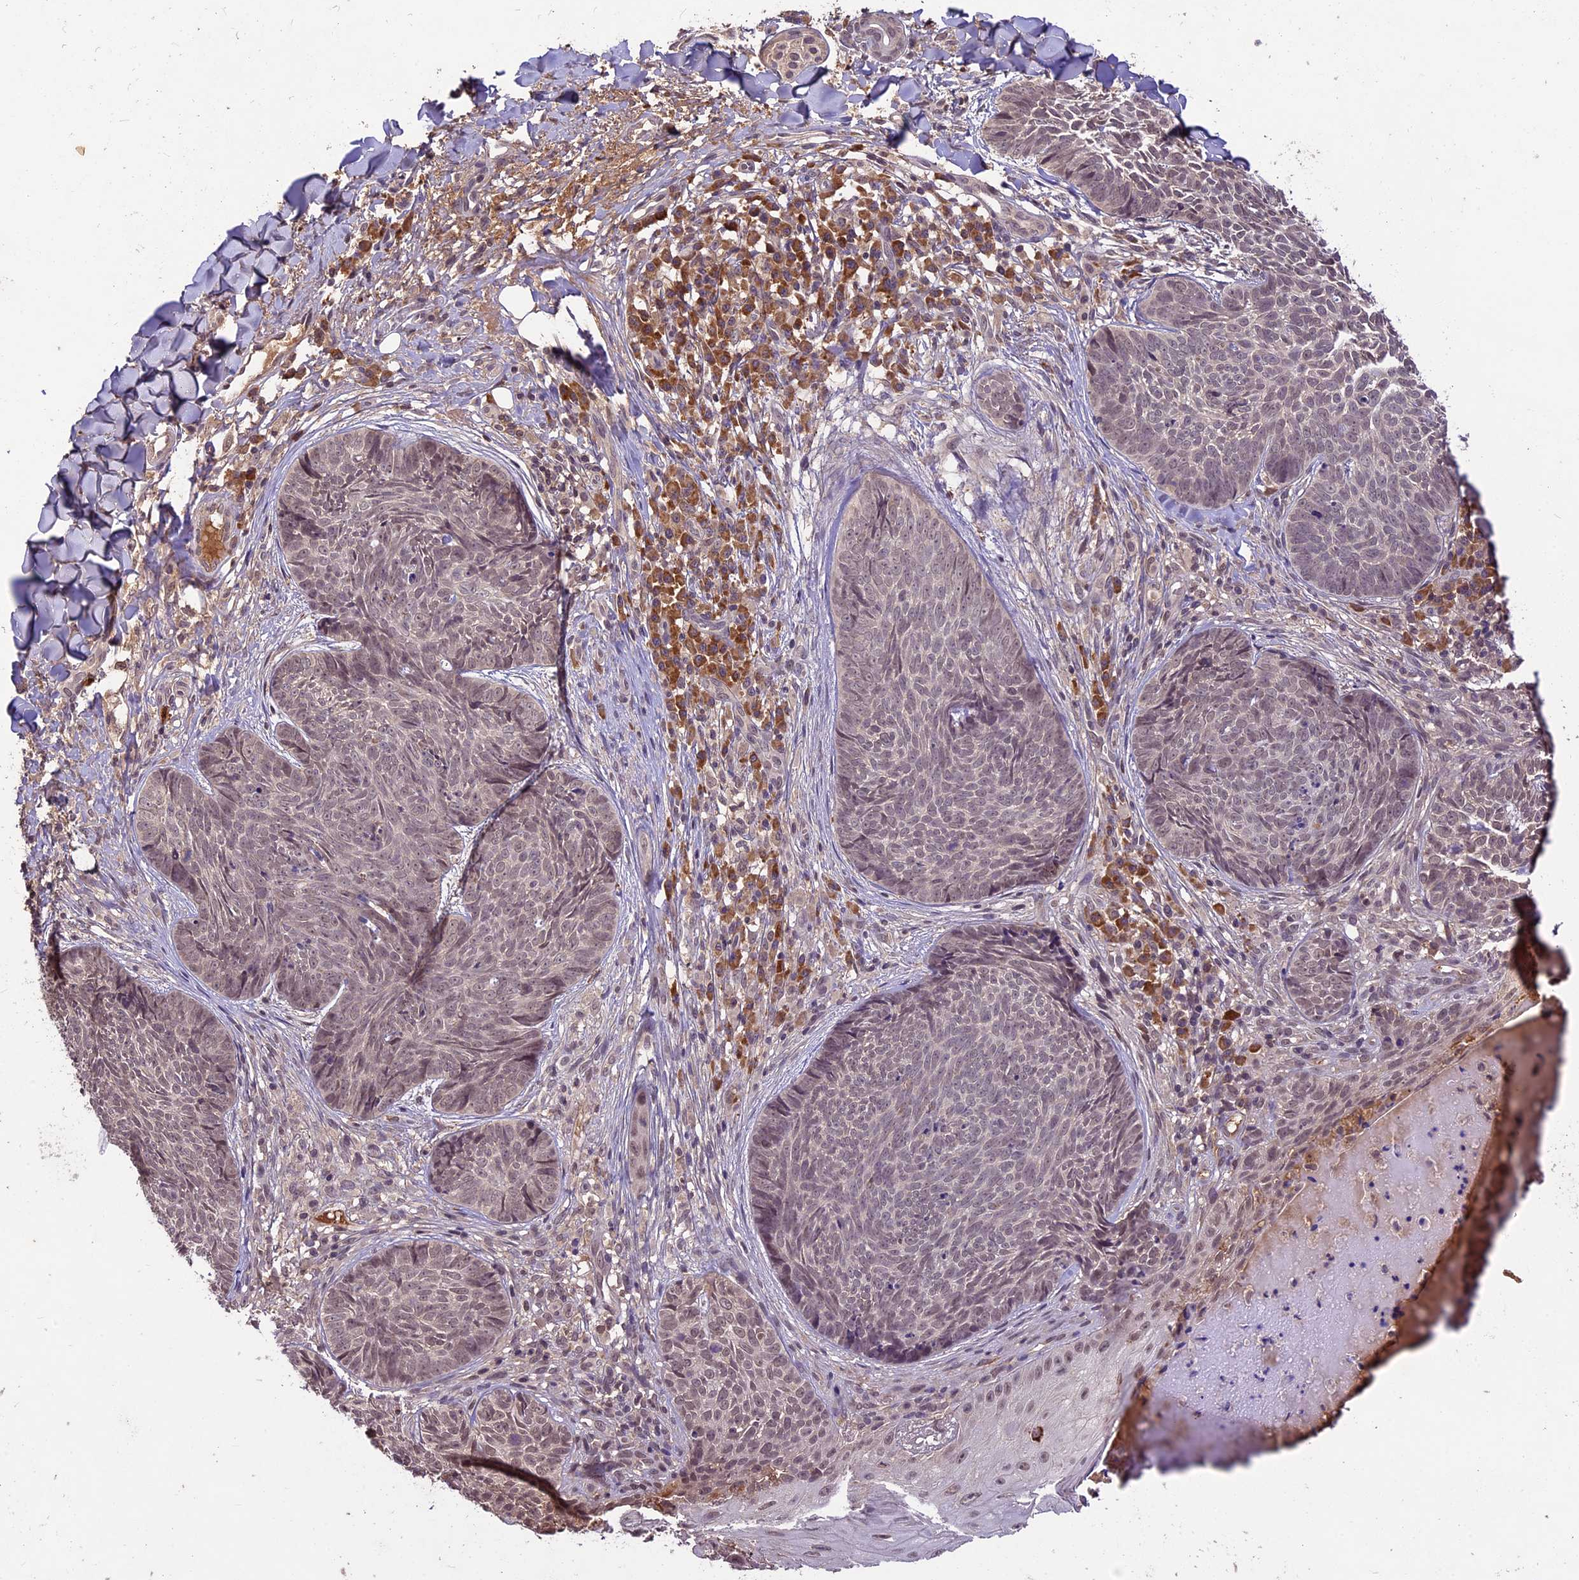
{"staining": {"intensity": "weak", "quantity": "25%-75%", "location": "nuclear"}, "tissue": "skin cancer", "cell_type": "Tumor cells", "image_type": "cancer", "snomed": [{"axis": "morphology", "description": "Basal cell carcinoma"}, {"axis": "topography", "description": "Skin"}], "caption": "Immunohistochemistry histopathology image of neoplastic tissue: human skin cancer stained using immunohistochemistry demonstrates low levels of weak protein expression localized specifically in the nuclear of tumor cells, appearing as a nuclear brown color.", "gene": "ATP10A", "patient": {"sex": "female", "age": 61}}